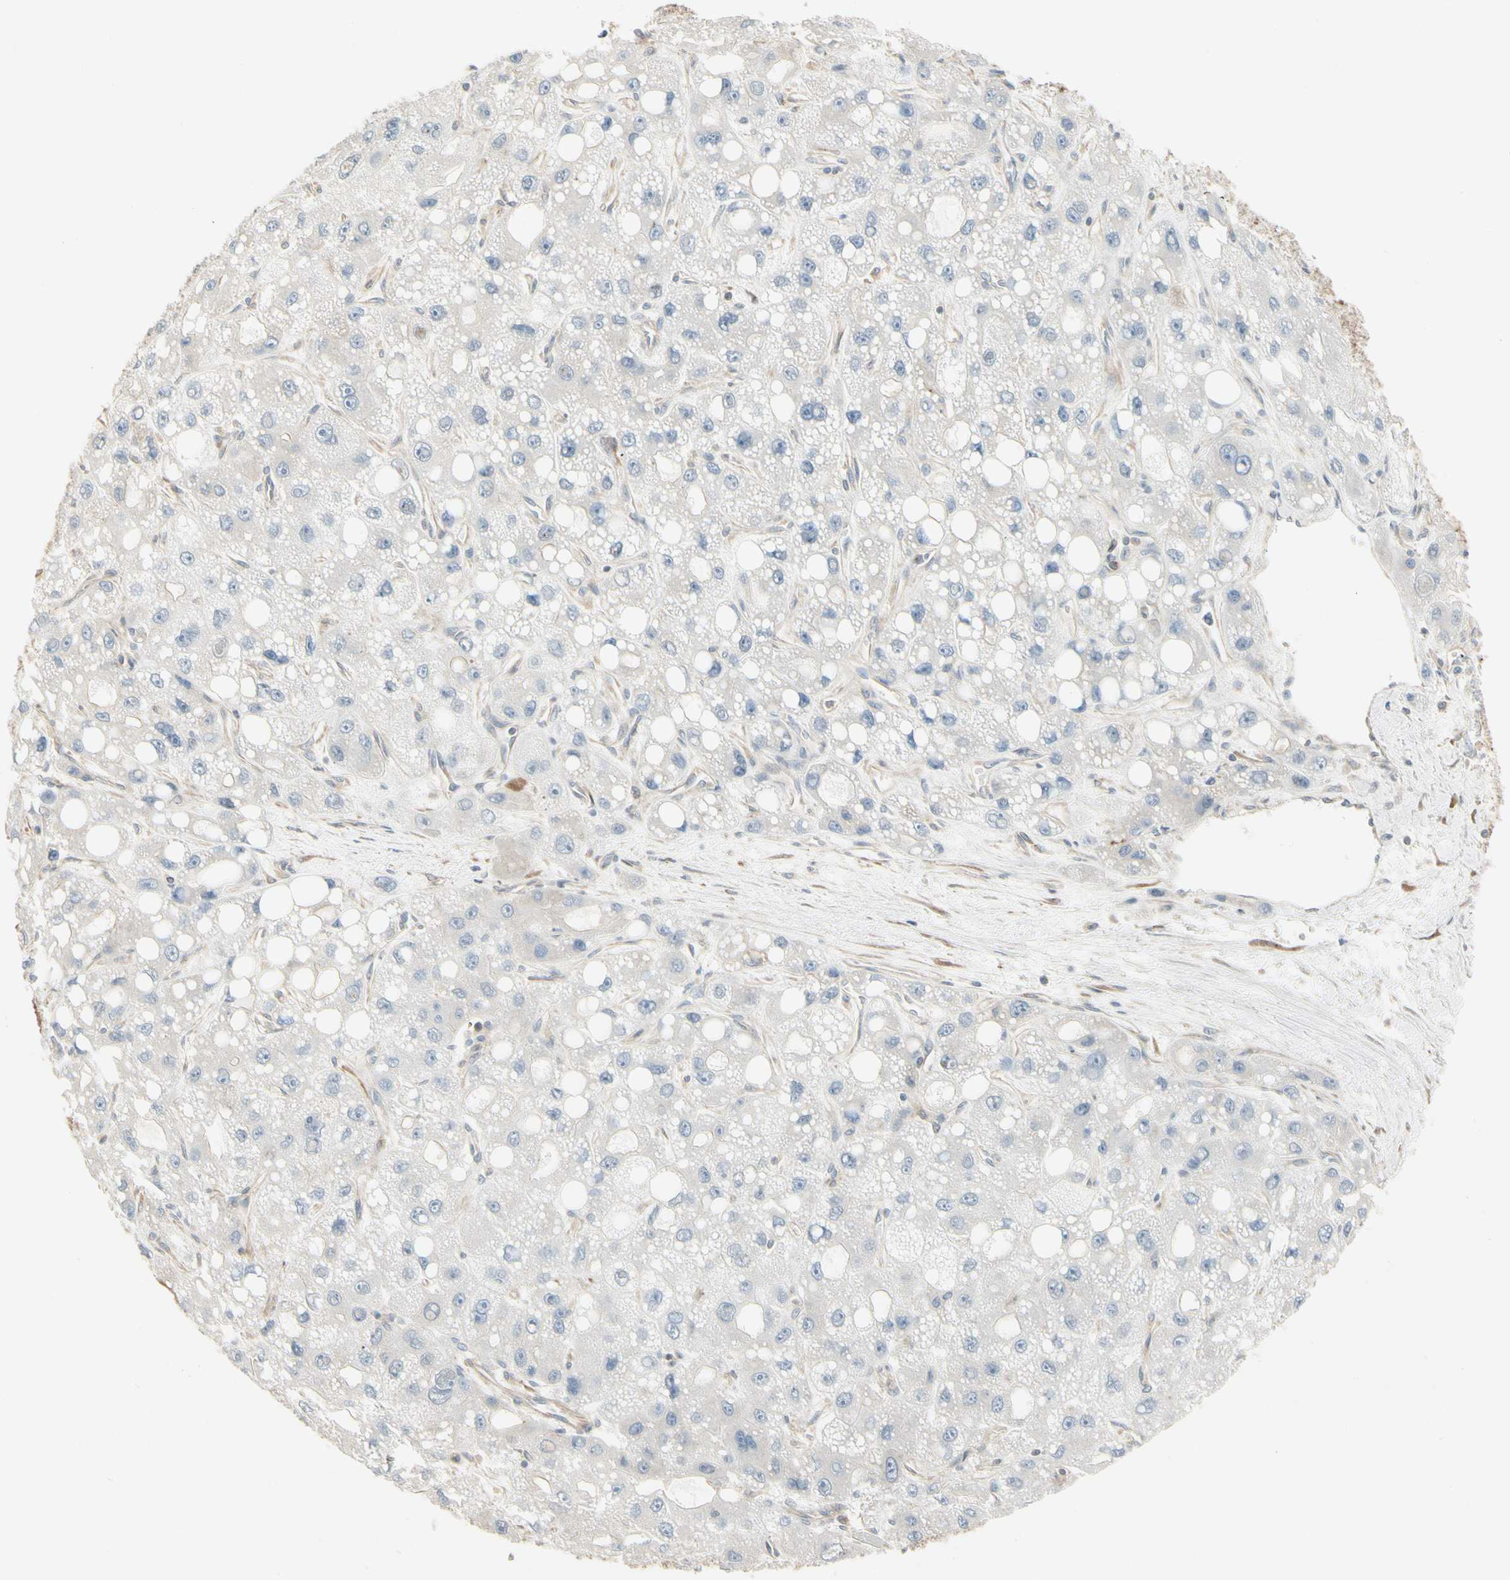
{"staining": {"intensity": "negative", "quantity": "none", "location": "none"}, "tissue": "liver cancer", "cell_type": "Tumor cells", "image_type": "cancer", "snomed": [{"axis": "morphology", "description": "Carcinoma, Hepatocellular, NOS"}, {"axis": "topography", "description": "Liver"}], "caption": "A high-resolution photomicrograph shows IHC staining of hepatocellular carcinoma (liver), which reveals no significant staining in tumor cells. (Stains: DAB (3,3'-diaminobenzidine) immunohistochemistry with hematoxylin counter stain, Microscopy: brightfield microscopy at high magnification).", "gene": "NUCB2", "patient": {"sex": "male", "age": 55}}